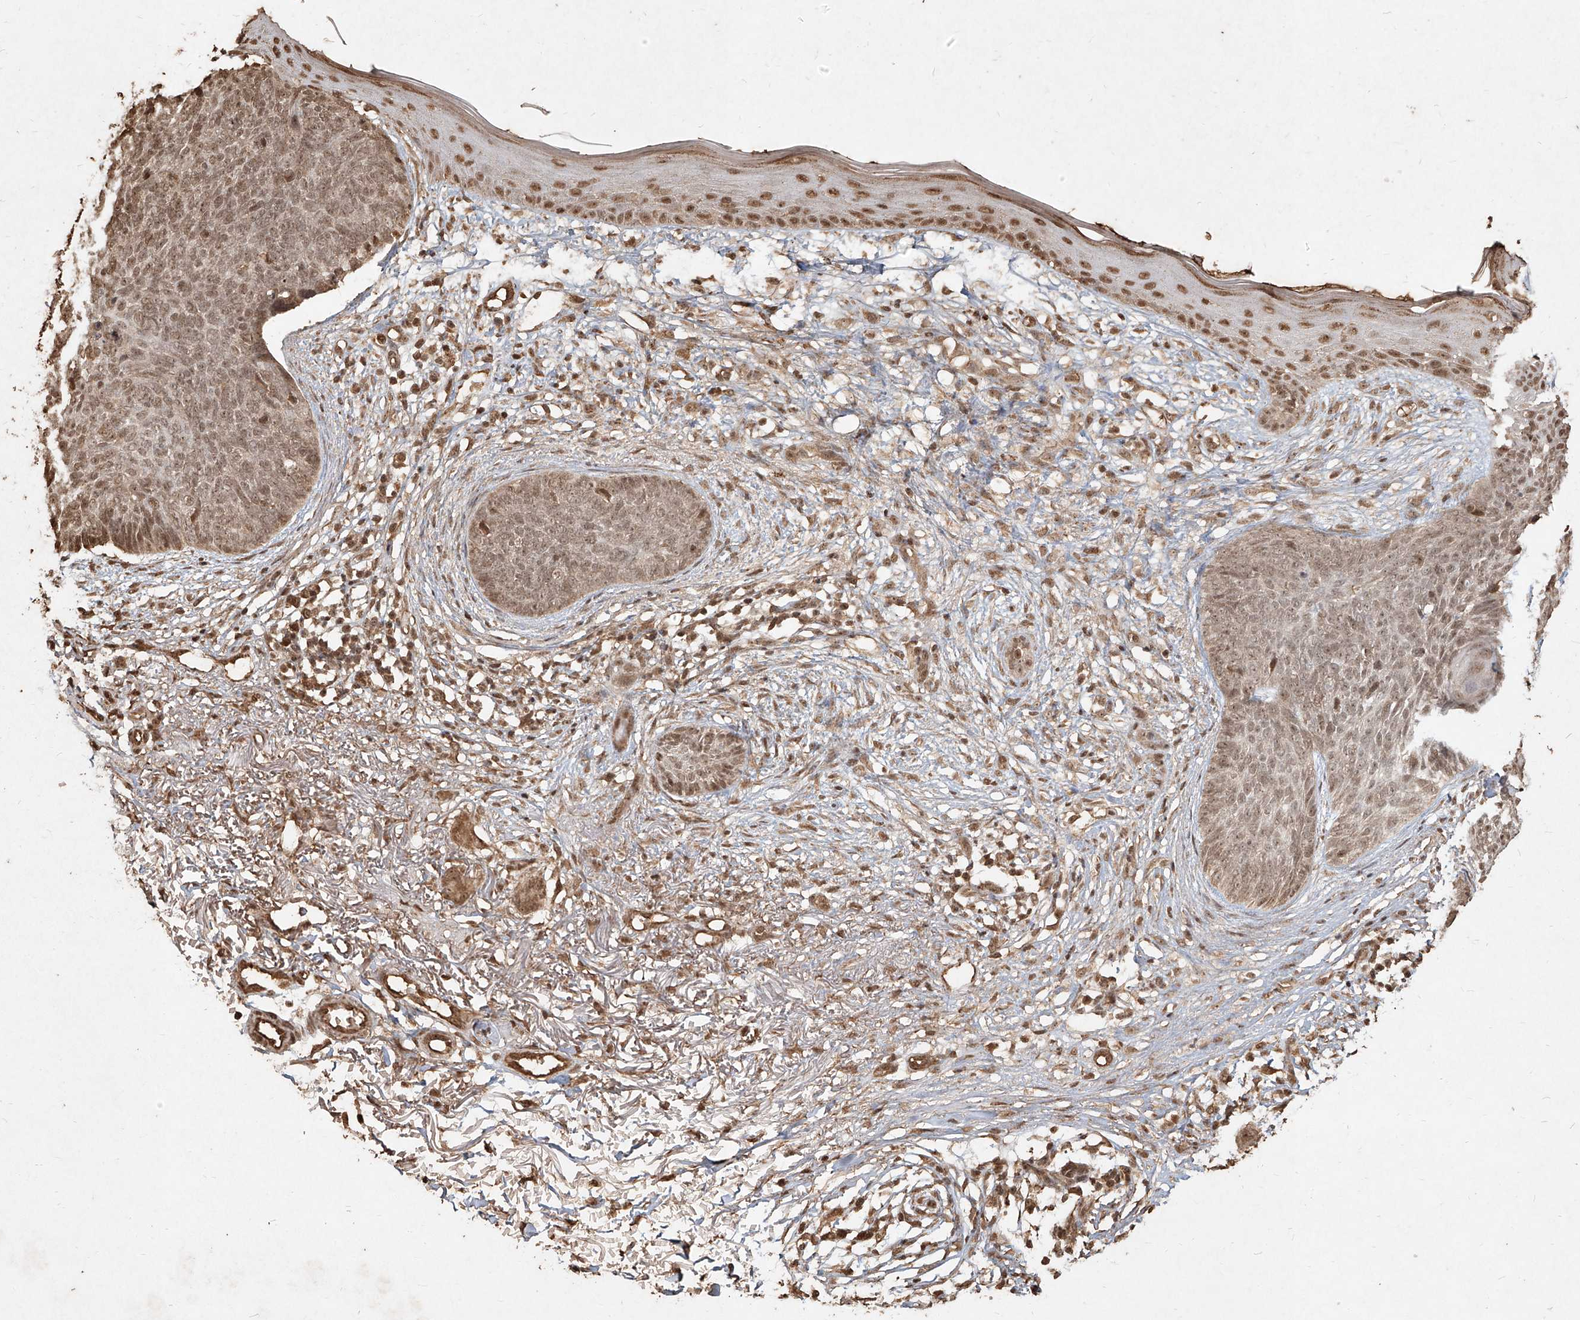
{"staining": {"intensity": "moderate", "quantity": ">75%", "location": "nuclear"}, "tissue": "skin cancer", "cell_type": "Tumor cells", "image_type": "cancer", "snomed": [{"axis": "morphology", "description": "Basal cell carcinoma"}, {"axis": "topography", "description": "Skin"}], "caption": "Protein expression analysis of human basal cell carcinoma (skin) reveals moderate nuclear expression in about >75% of tumor cells.", "gene": "UBE2K", "patient": {"sex": "female", "age": 70}}